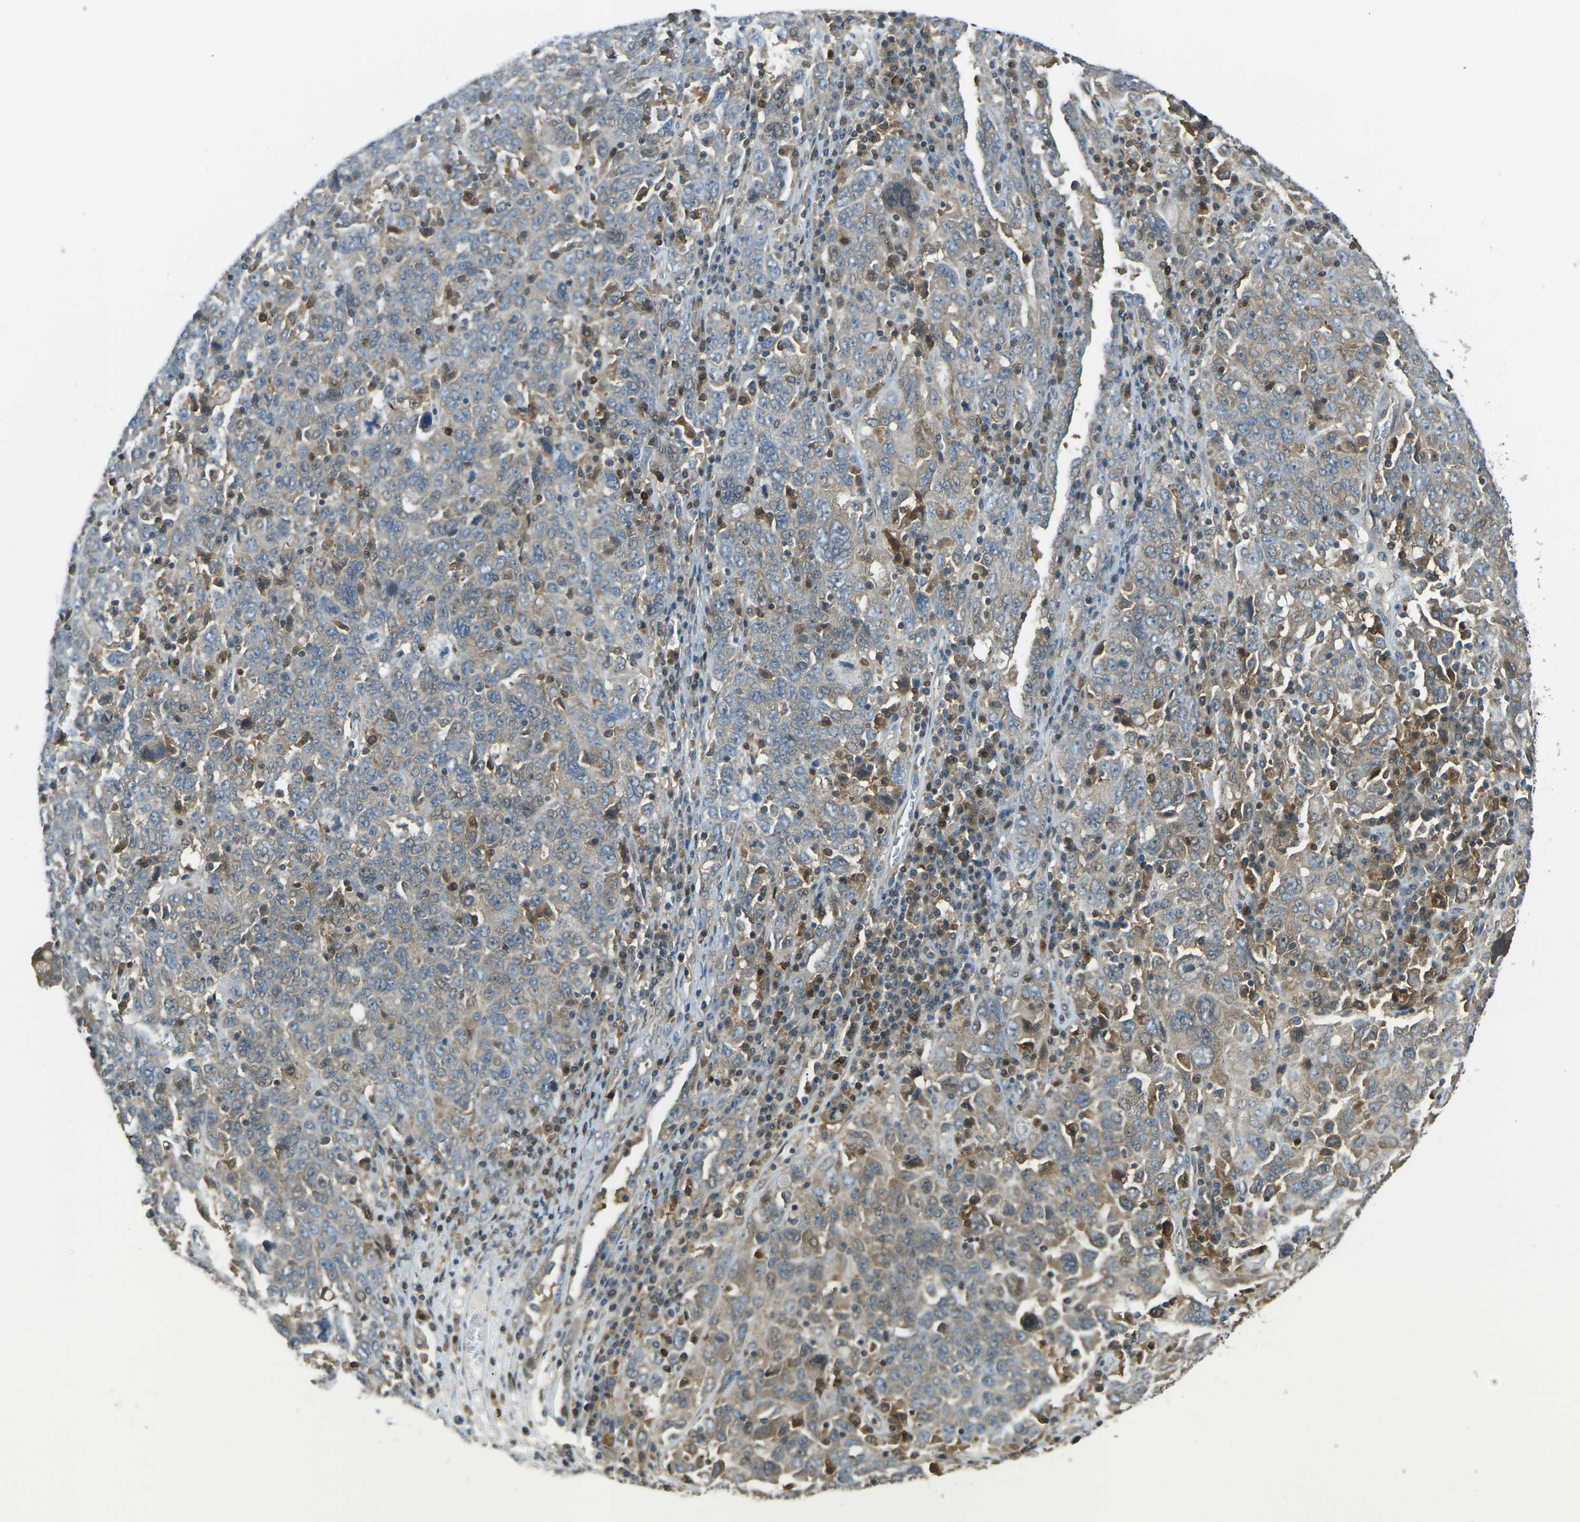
{"staining": {"intensity": "weak", "quantity": ">75%", "location": "cytoplasmic/membranous"}, "tissue": "ovarian cancer", "cell_type": "Tumor cells", "image_type": "cancer", "snomed": [{"axis": "morphology", "description": "Carcinoma, endometroid"}, {"axis": "topography", "description": "Ovary"}], "caption": "A brown stain highlights weak cytoplasmic/membranous staining of a protein in ovarian endometroid carcinoma tumor cells.", "gene": "PIEZO2", "patient": {"sex": "female", "age": 62}}